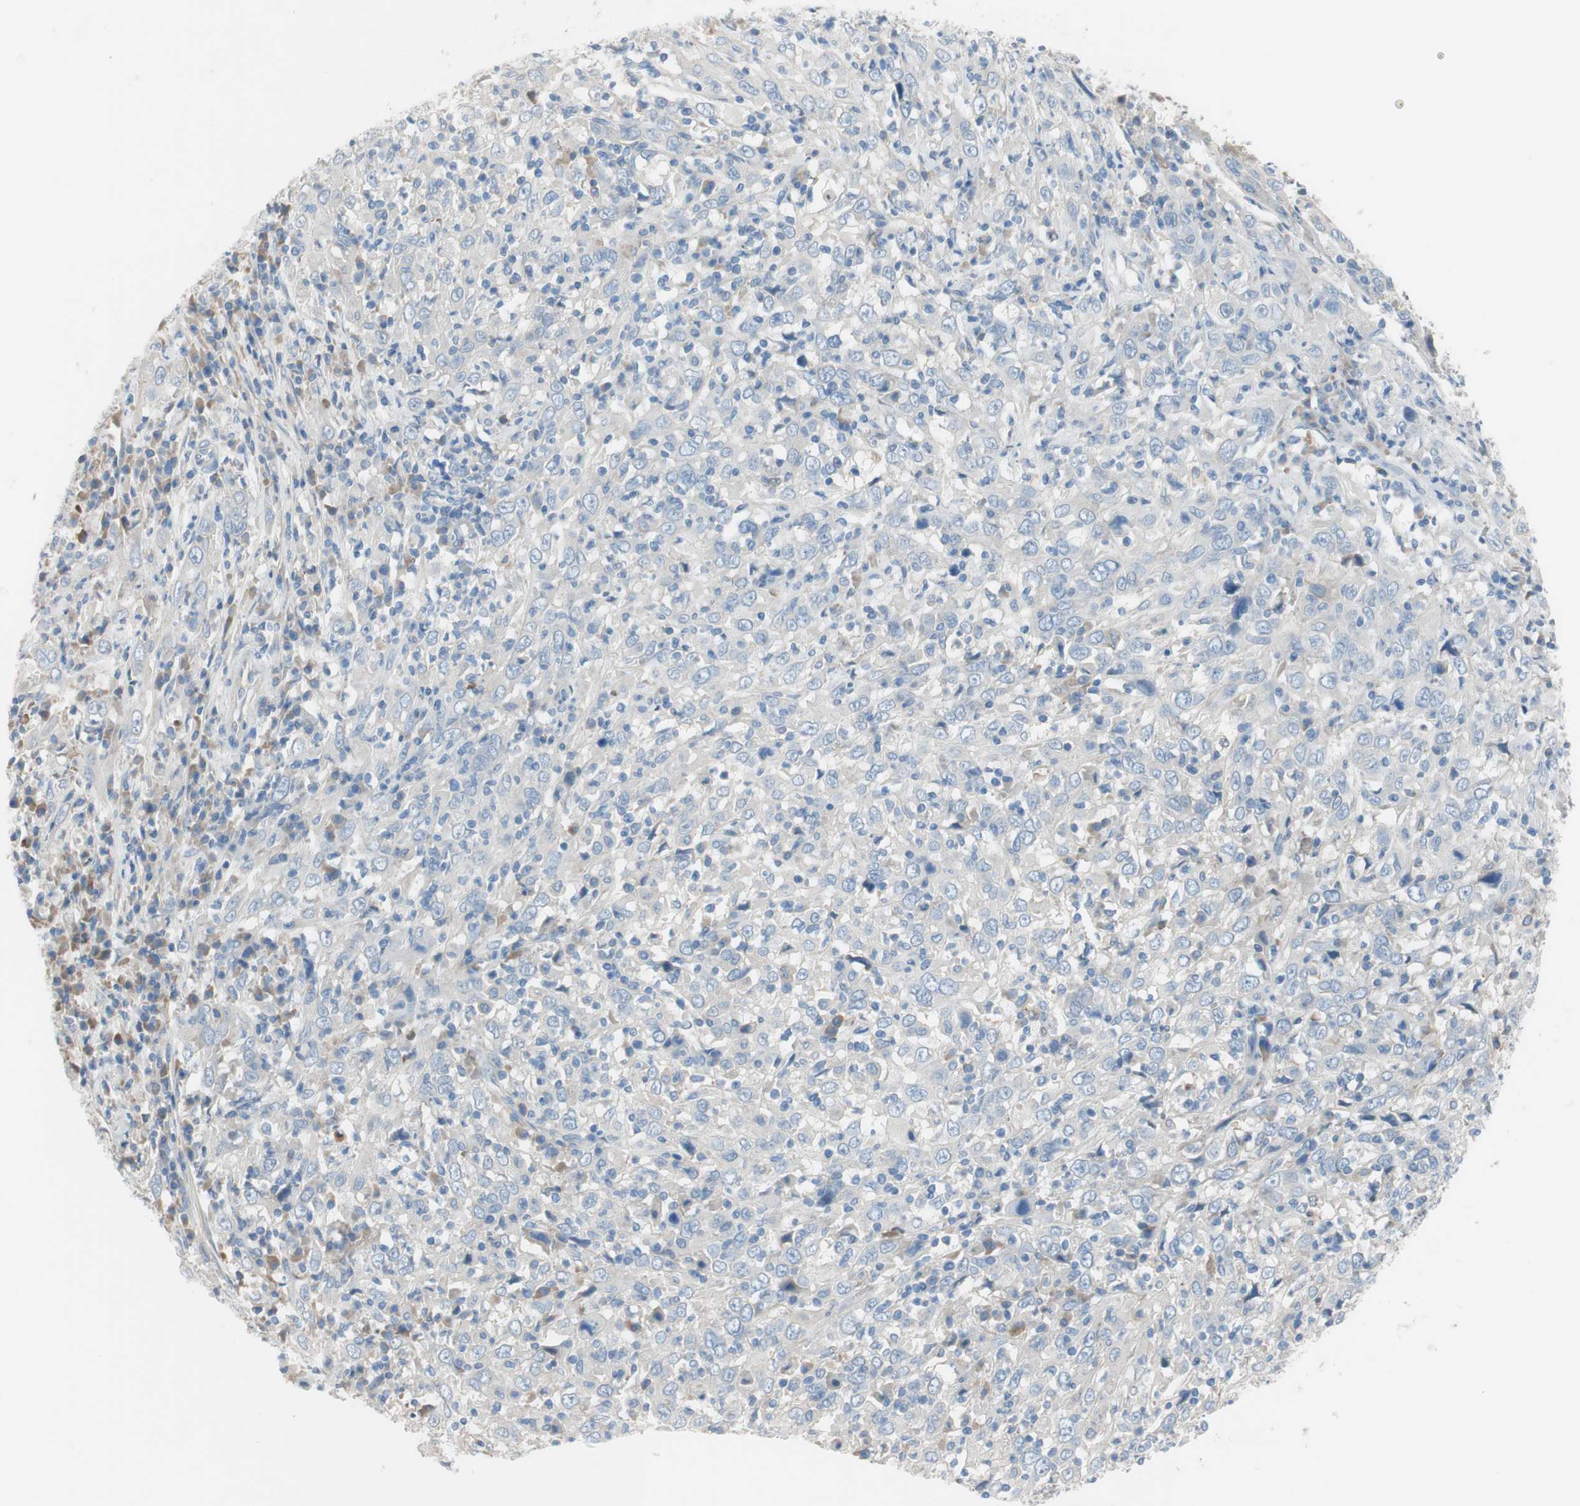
{"staining": {"intensity": "negative", "quantity": "none", "location": "none"}, "tissue": "cervical cancer", "cell_type": "Tumor cells", "image_type": "cancer", "snomed": [{"axis": "morphology", "description": "Squamous cell carcinoma, NOS"}, {"axis": "topography", "description": "Cervix"}], "caption": "A micrograph of human cervical cancer (squamous cell carcinoma) is negative for staining in tumor cells.", "gene": "FDFT1", "patient": {"sex": "female", "age": 46}}